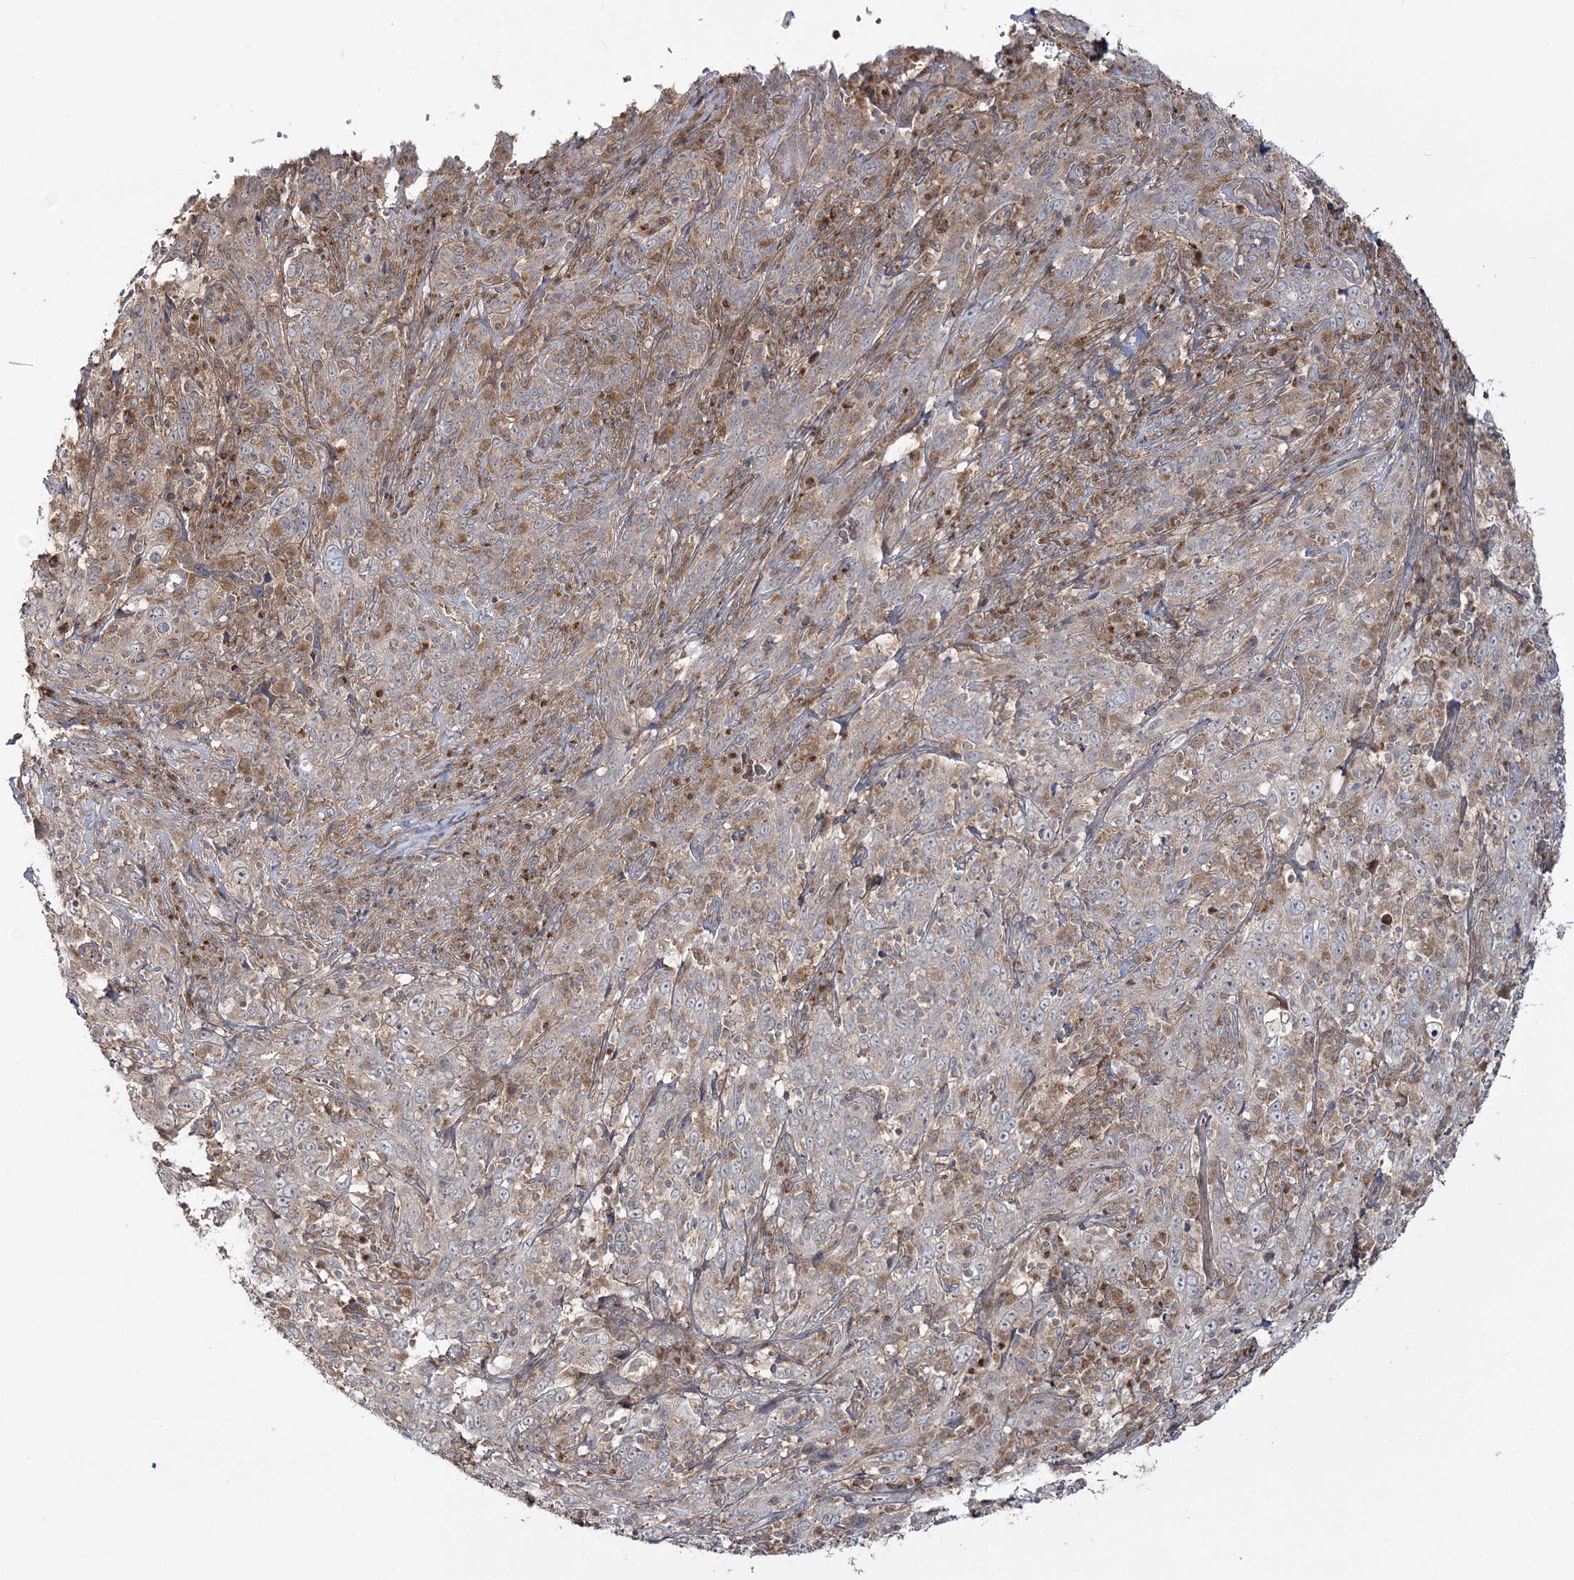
{"staining": {"intensity": "negative", "quantity": "none", "location": "none"}, "tissue": "cervical cancer", "cell_type": "Tumor cells", "image_type": "cancer", "snomed": [{"axis": "morphology", "description": "Squamous cell carcinoma, NOS"}, {"axis": "topography", "description": "Cervix"}], "caption": "Image shows no protein staining in tumor cells of cervical cancer (squamous cell carcinoma) tissue.", "gene": "MOCS2", "patient": {"sex": "female", "age": 46}}